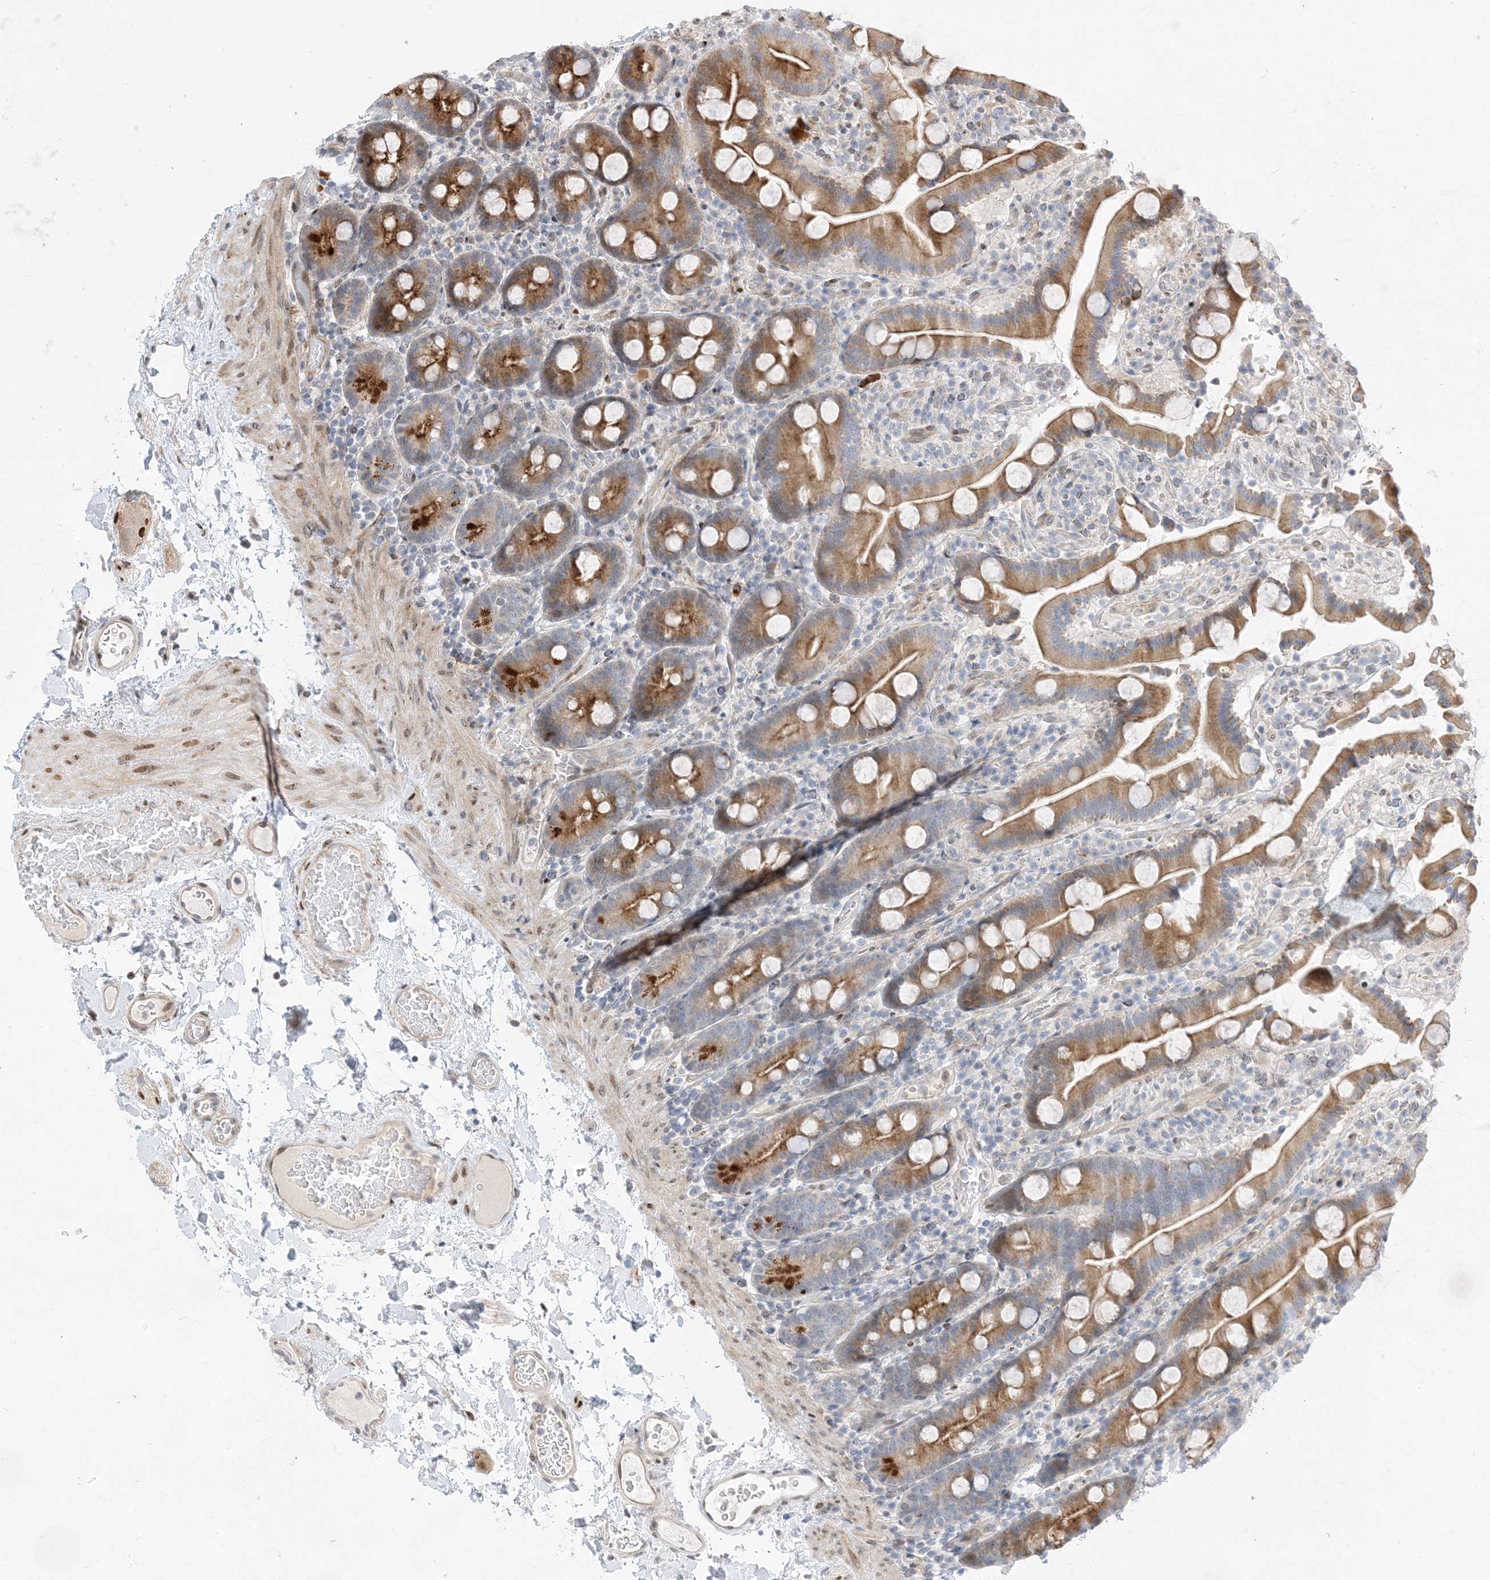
{"staining": {"intensity": "strong", "quantity": "25%-75%", "location": "cytoplasmic/membranous"}, "tissue": "duodenum", "cell_type": "Glandular cells", "image_type": "normal", "snomed": [{"axis": "morphology", "description": "Normal tissue, NOS"}, {"axis": "topography", "description": "Duodenum"}], "caption": "Human duodenum stained with a brown dye displays strong cytoplasmic/membranous positive positivity in about 25%-75% of glandular cells.", "gene": "TYSND1", "patient": {"sex": "male", "age": 55}}